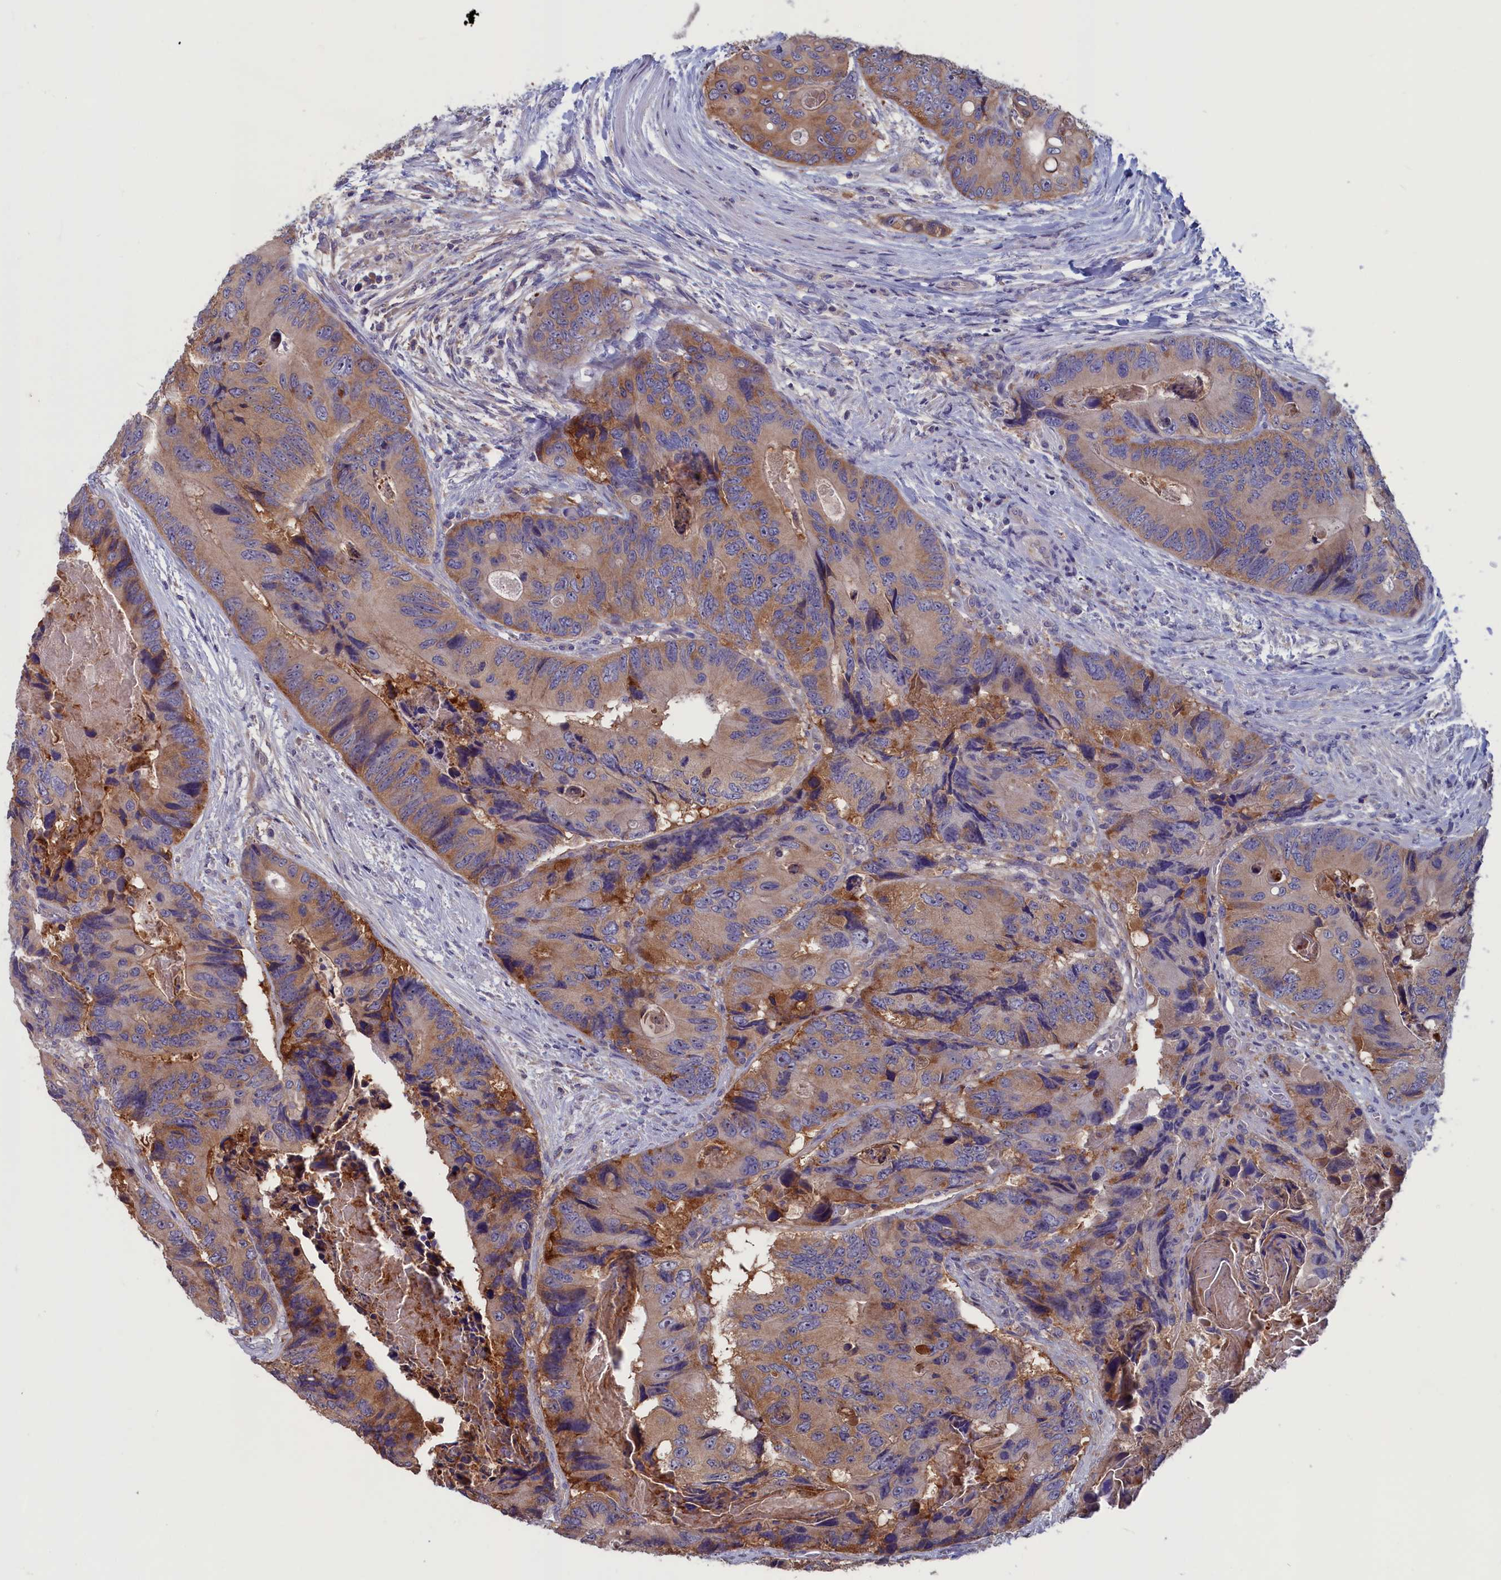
{"staining": {"intensity": "moderate", "quantity": "25%-75%", "location": "cytoplasmic/membranous"}, "tissue": "colorectal cancer", "cell_type": "Tumor cells", "image_type": "cancer", "snomed": [{"axis": "morphology", "description": "Adenocarcinoma, NOS"}, {"axis": "topography", "description": "Colon"}], "caption": "Protein expression analysis of human colorectal adenocarcinoma reveals moderate cytoplasmic/membranous staining in about 25%-75% of tumor cells. The protein of interest is stained brown, and the nuclei are stained in blue (DAB (3,3'-diaminobenzidine) IHC with brightfield microscopy, high magnification).", "gene": "CACTIN", "patient": {"sex": "male", "age": 84}}